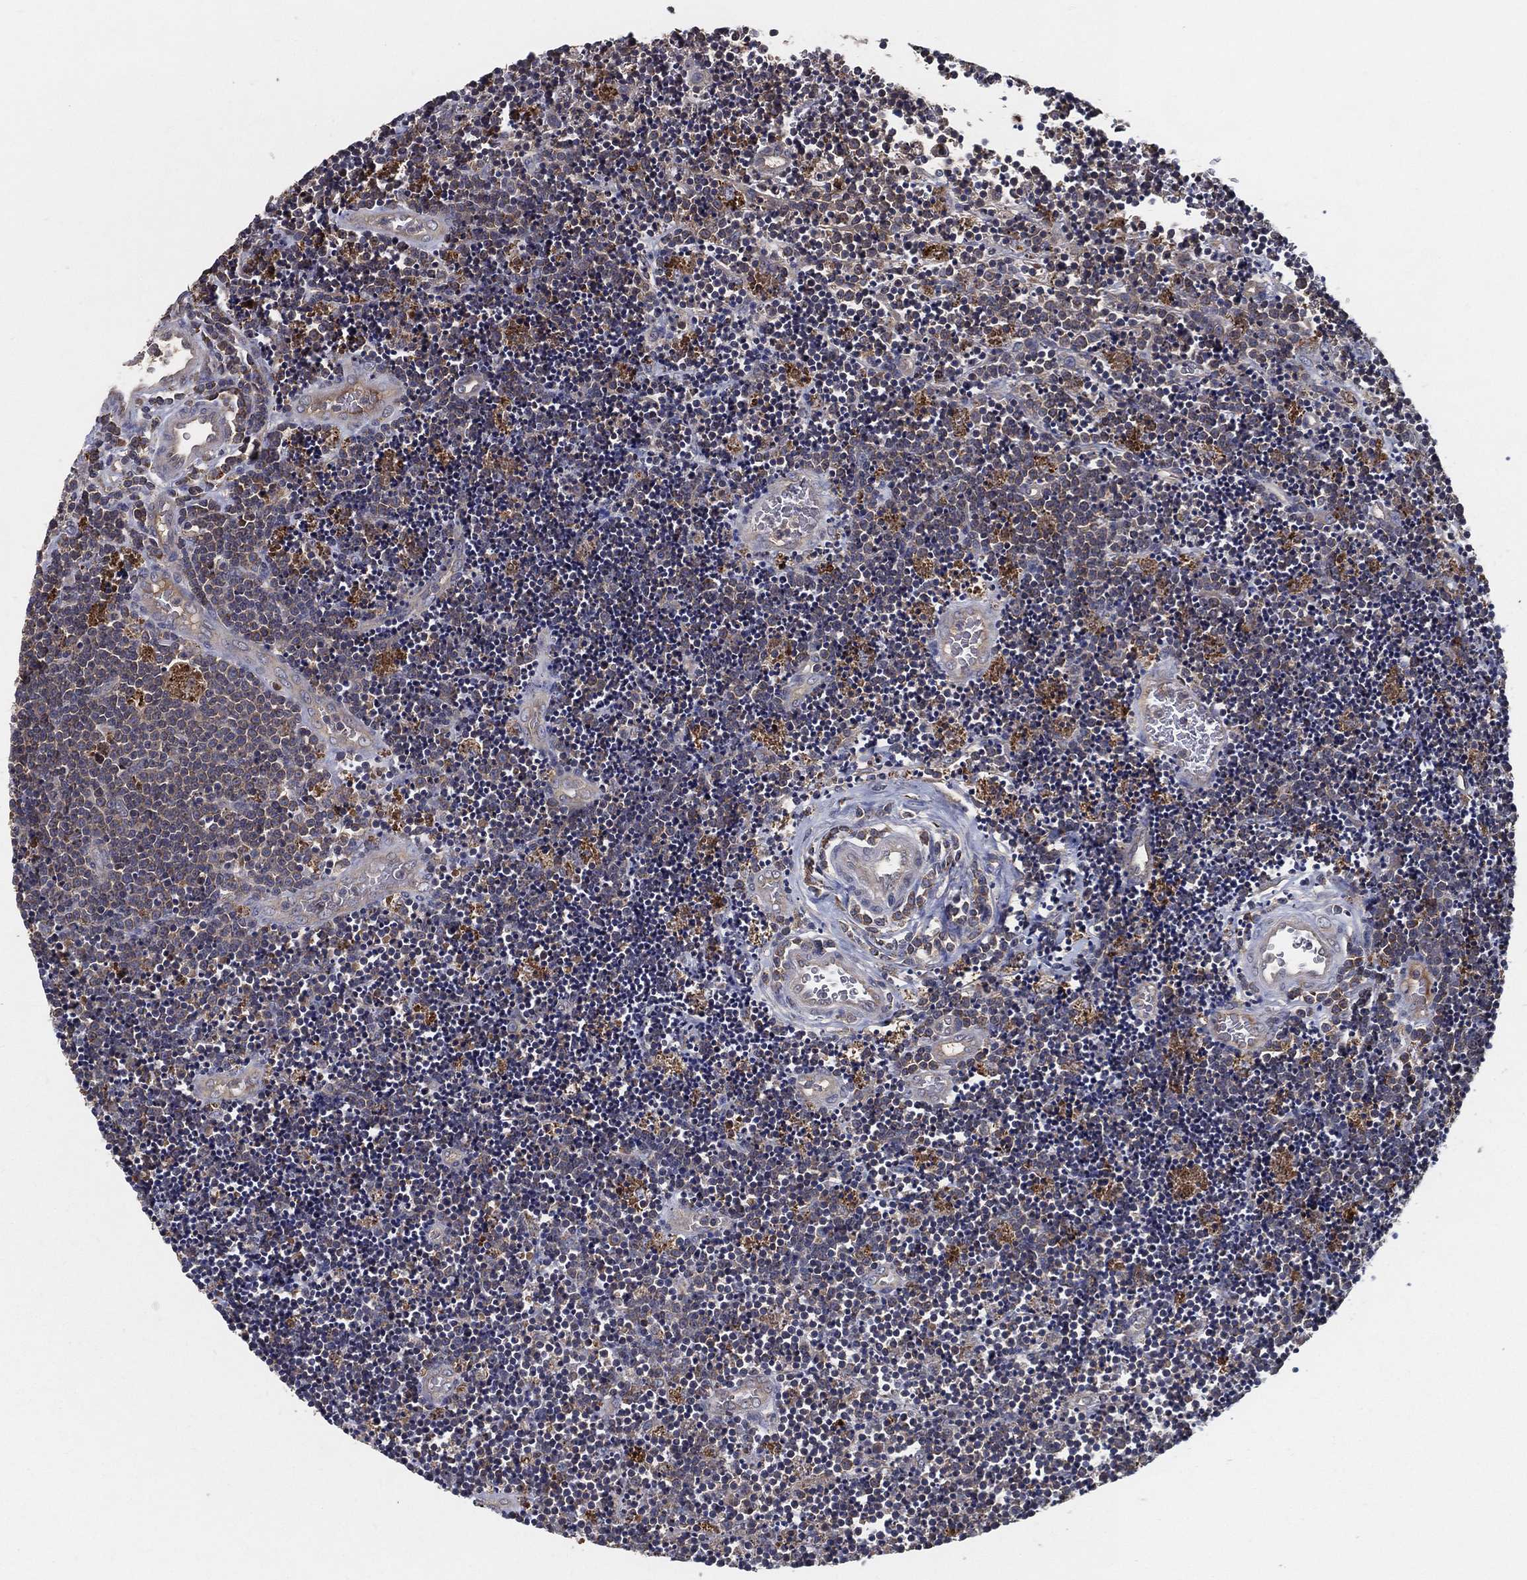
{"staining": {"intensity": "negative", "quantity": "none", "location": "none"}, "tissue": "lymphoma", "cell_type": "Tumor cells", "image_type": "cancer", "snomed": [{"axis": "morphology", "description": "Malignant lymphoma, non-Hodgkin's type, Low grade"}, {"axis": "topography", "description": "Brain"}], "caption": "High power microscopy image of an IHC micrograph of lymphoma, revealing no significant positivity in tumor cells.", "gene": "MT-ND1", "patient": {"sex": "female", "age": 66}}